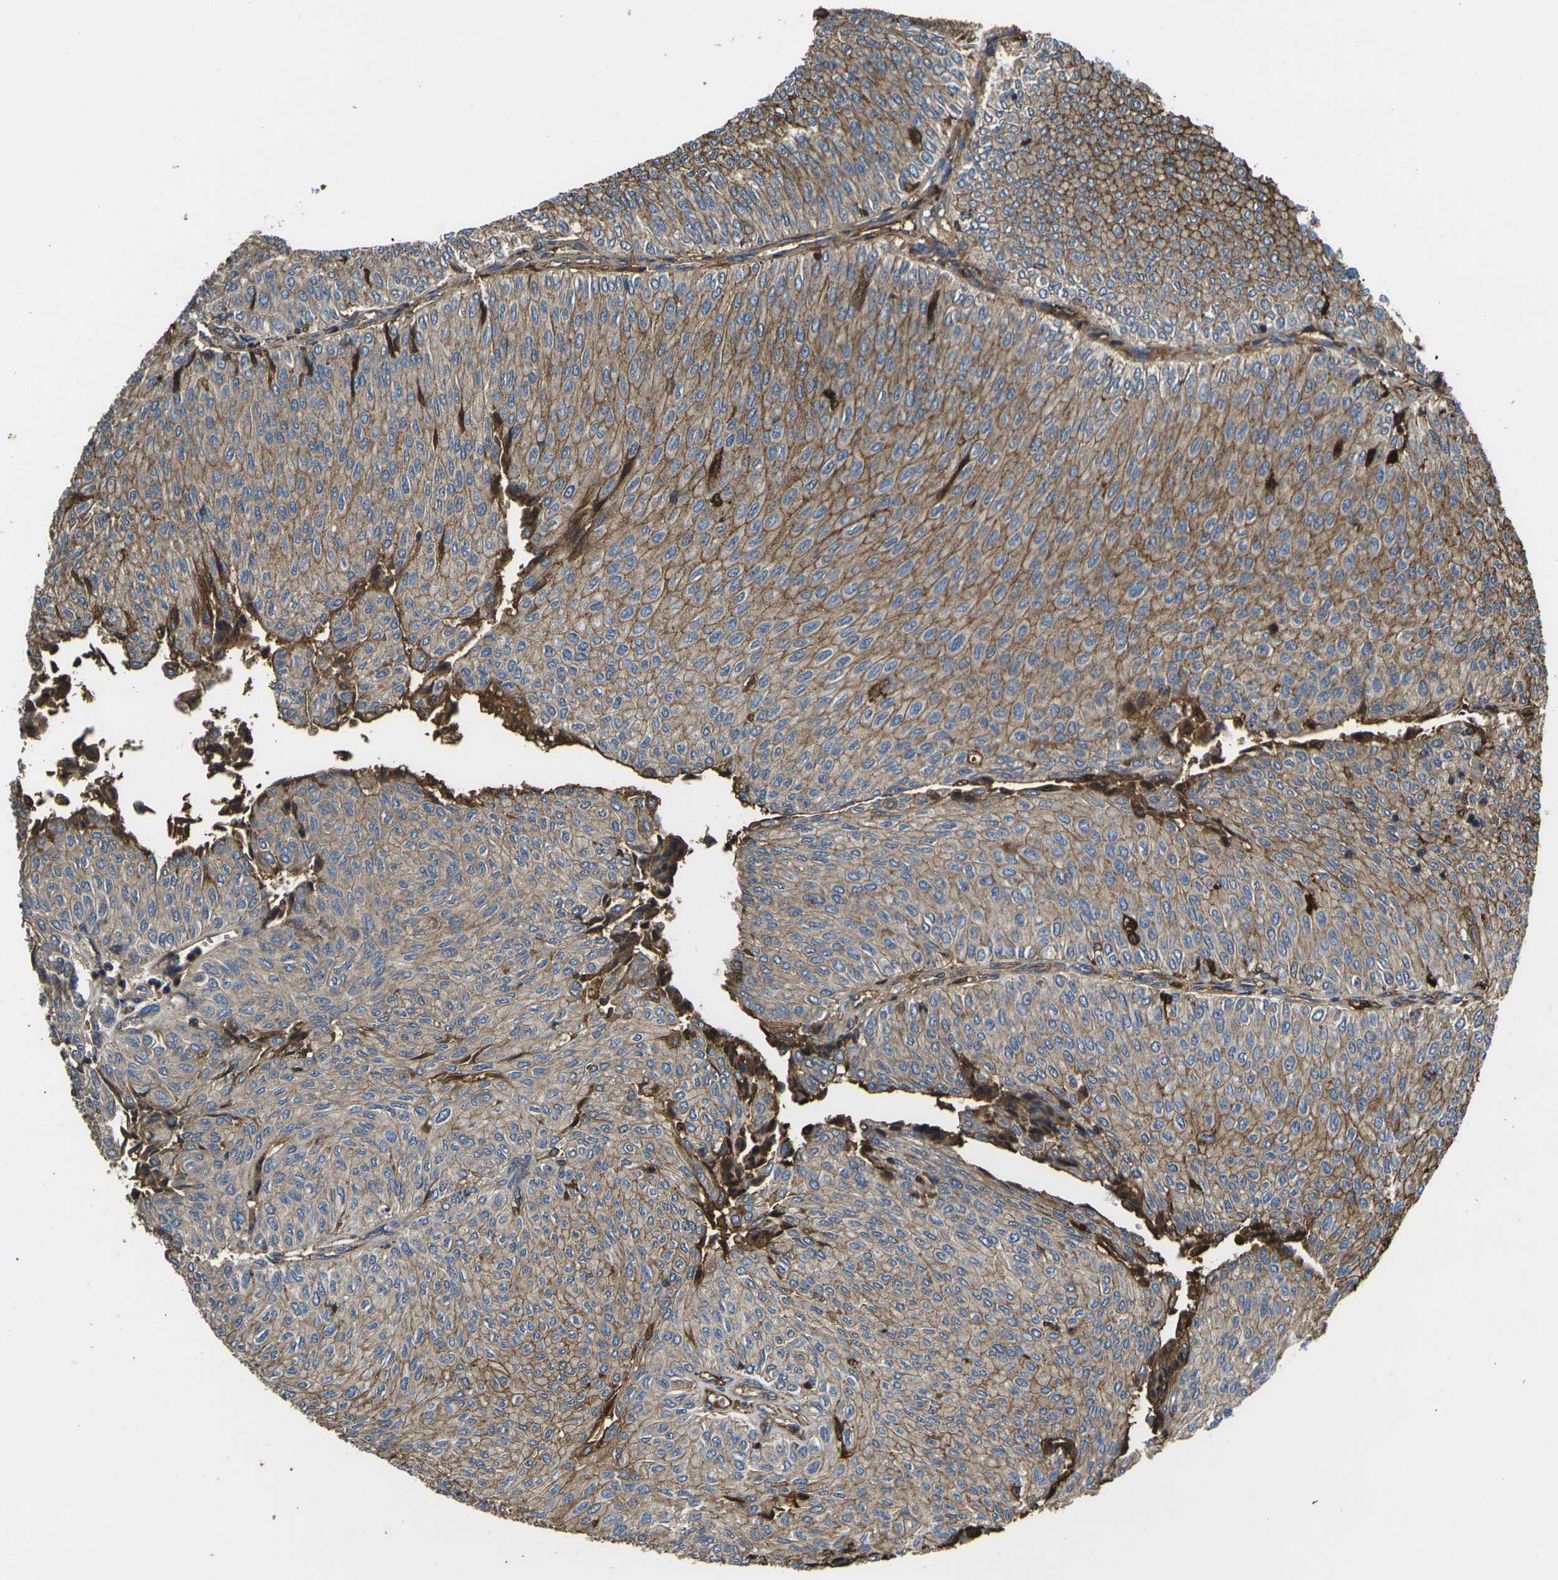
{"staining": {"intensity": "moderate", "quantity": ">75%", "location": "cytoplasmic/membranous"}, "tissue": "urothelial cancer", "cell_type": "Tumor cells", "image_type": "cancer", "snomed": [{"axis": "morphology", "description": "Urothelial carcinoma, Low grade"}, {"axis": "topography", "description": "Urinary bladder"}], "caption": "An immunohistochemistry image of neoplastic tissue is shown. Protein staining in brown shows moderate cytoplasmic/membranous positivity in urothelial cancer within tumor cells.", "gene": "HSPG2", "patient": {"sex": "male", "age": 78}}